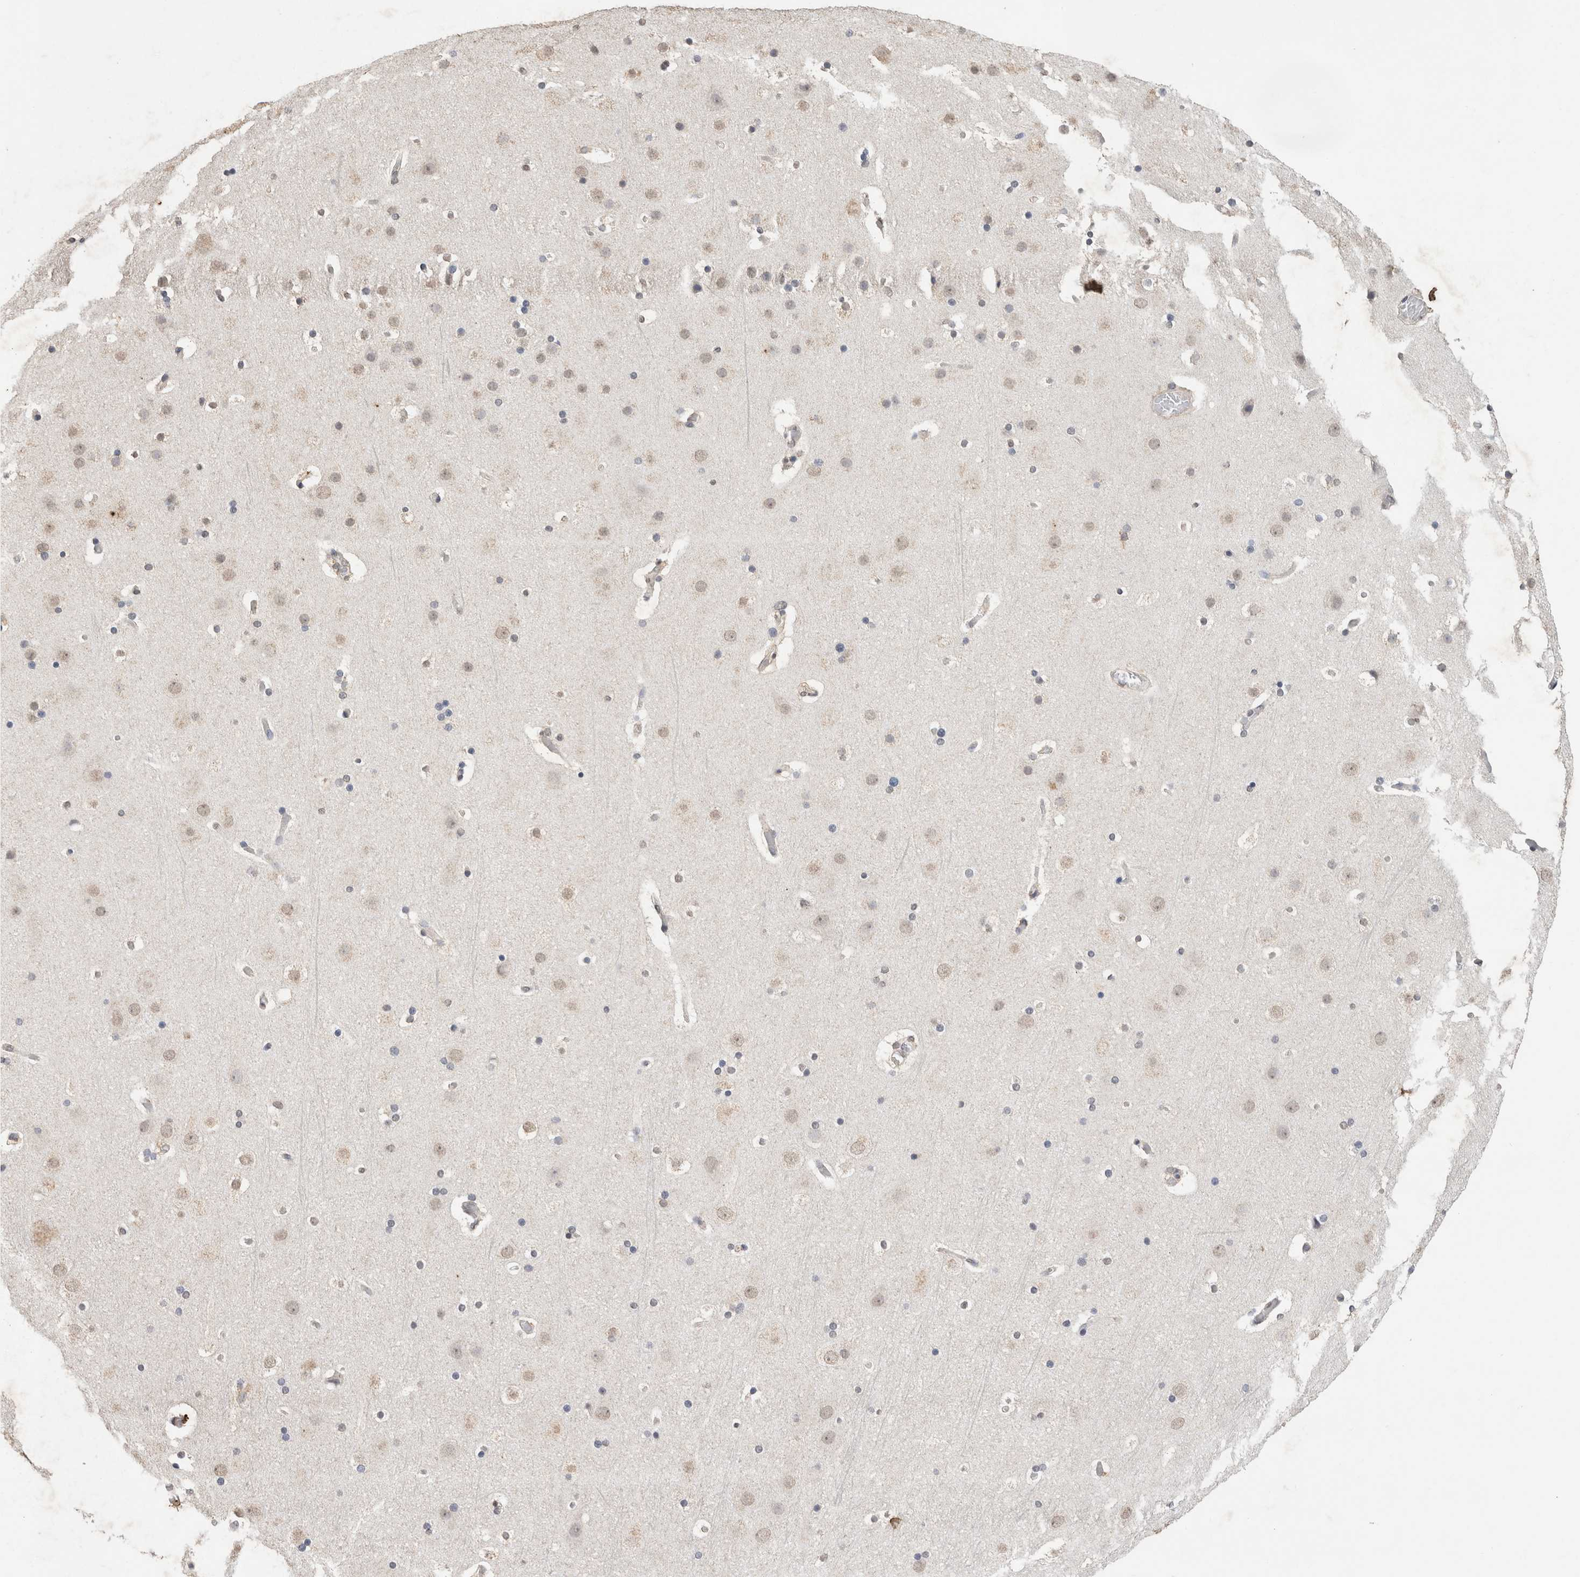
{"staining": {"intensity": "moderate", "quantity": "25%-75%", "location": "cytoplasmic/membranous"}, "tissue": "cerebral cortex", "cell_type": "Endothelial cells", "image_type": "normal", "snomed": [{"axis": "morphology", "description": "Normal tissue, NOS"}, {"axis": "topography", "description": "Cerebral cortex"}], "caption": "Cerebral cortex stained with immunohistochemistry (IHC) shows moderate cytoplasmic/membranous staining in about 25%-75% of endothelial cells.", "gene": "C1QTNF5", "patient": {"sex": "male", "age": 57}}